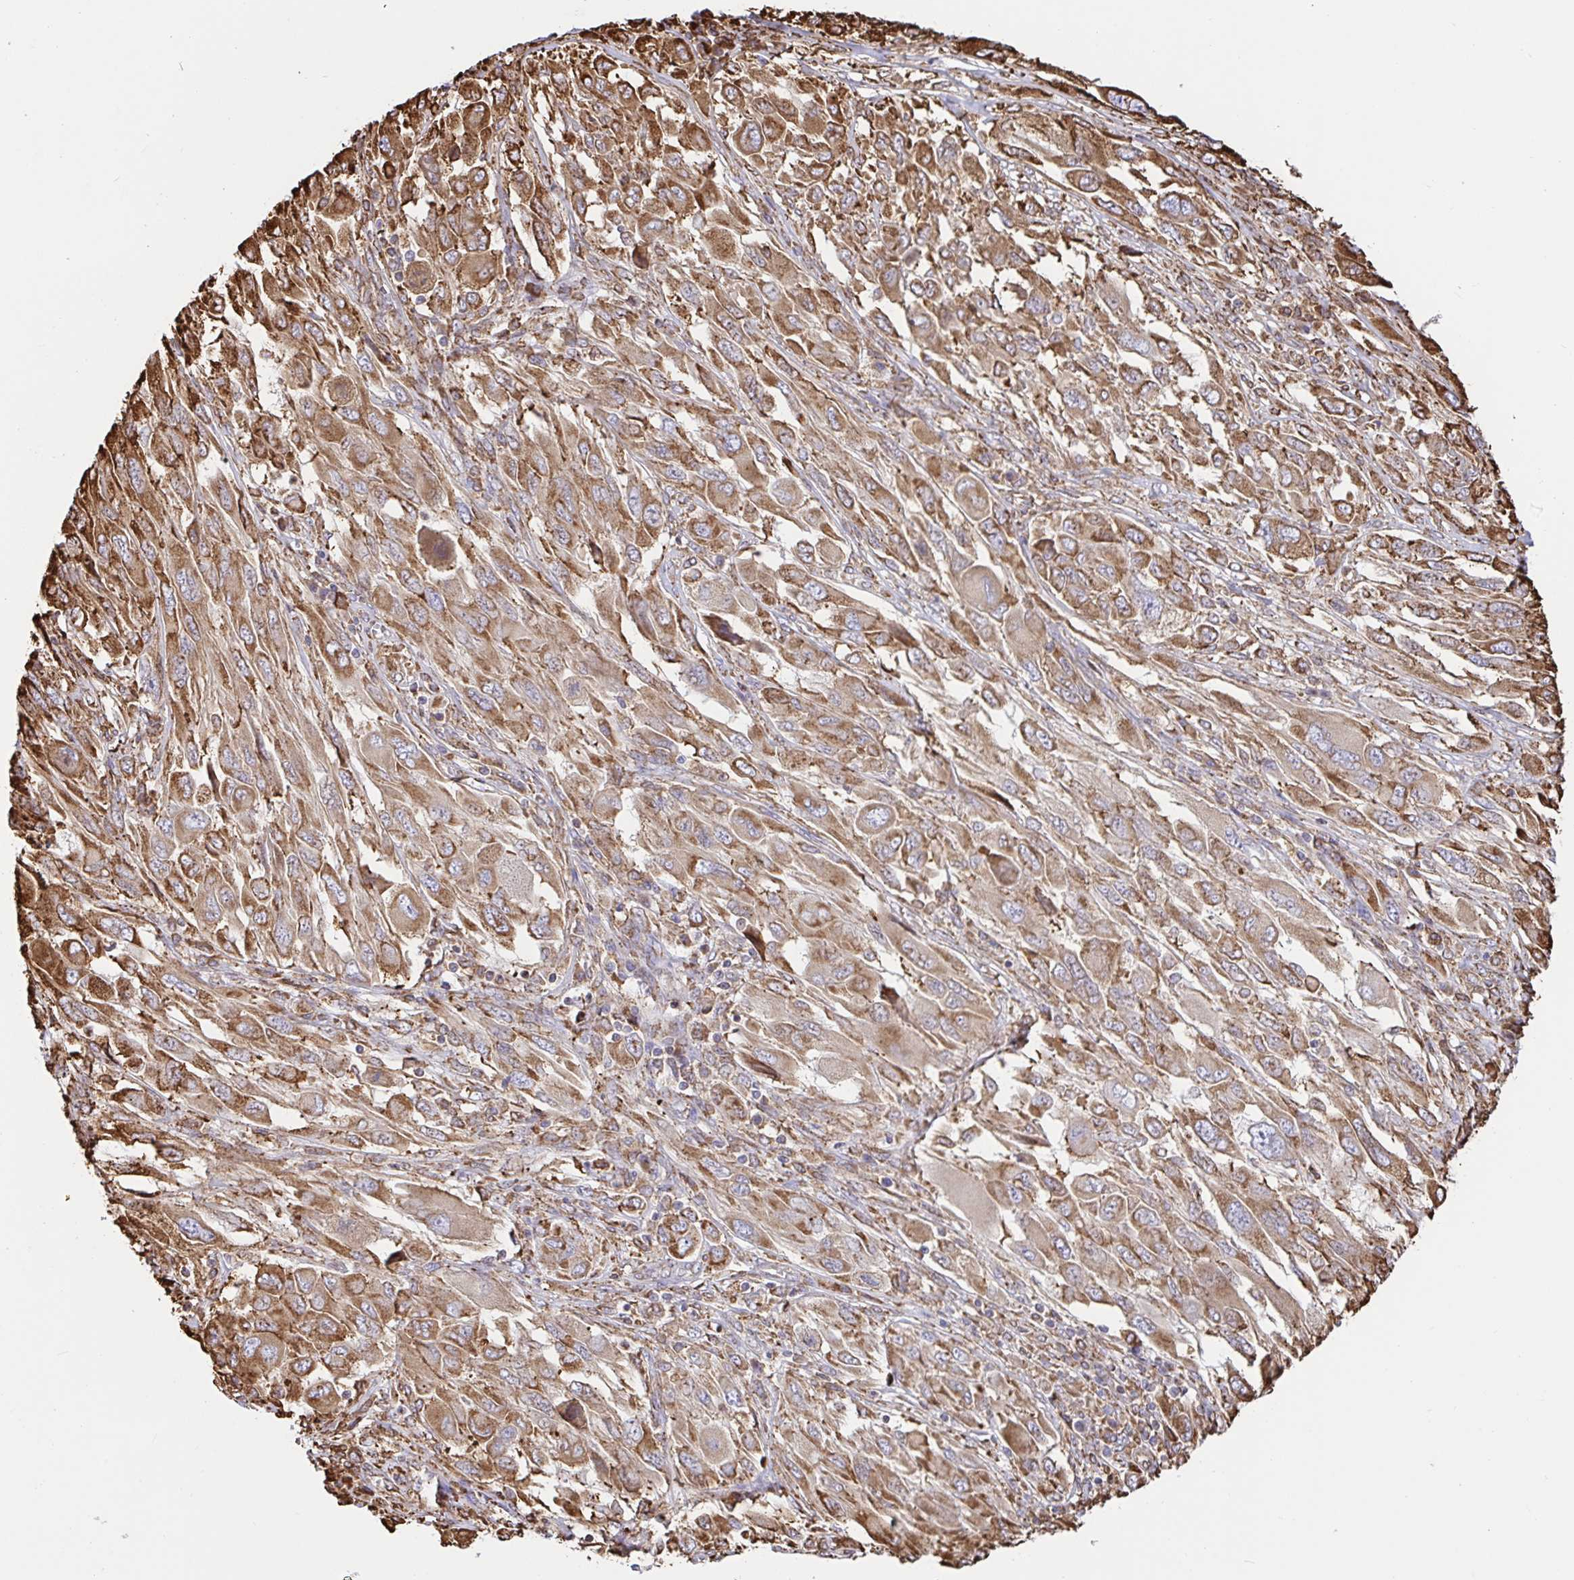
{"staining": {"intensity": "moderate", "quantity": ">75%", "location": "cytoplasmic/membranous"}, "tissue": "melanoma", "cell_type": "Tumor cells", "image_type": "cancer", "snomed": [{"axis": "morphology", "description": "Malignant melanoma, NOS"}, {"axis": "topography", "description": "Skin"}], "caption": "Tumor cells reveal medium levels of moderate cytoplasmic/membranous expression in about >75% of cells in melanoma. (Brightfield microscopy of DAB IHC at high magnification).", "gene": "CLGN", "patient": {"sex": "female", "age": 91}}